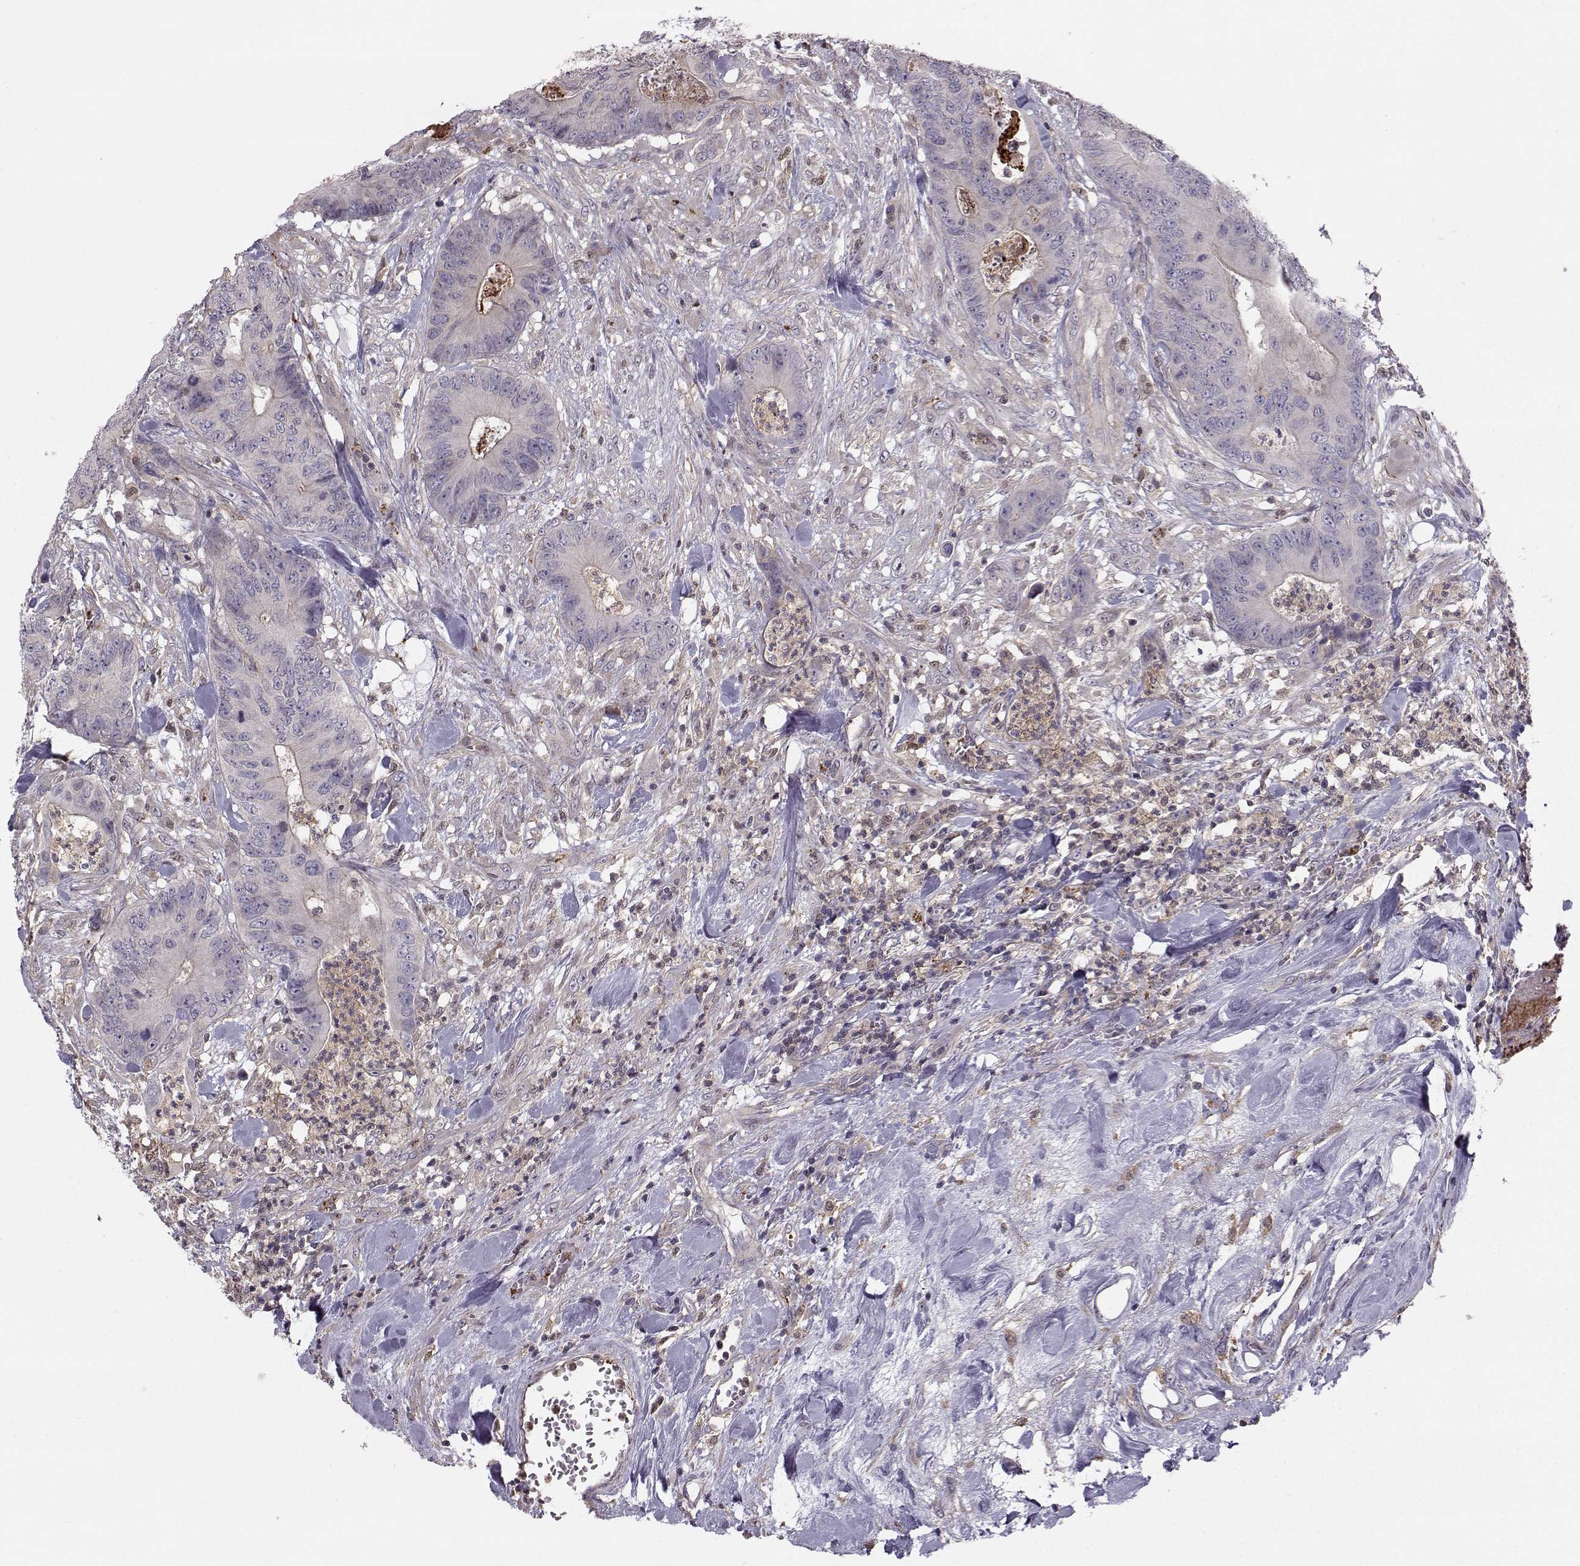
{"staining": {"intensity": "negative", "quantity": "none", "location": "none"}, "tissue": "colorectal cancer", "cell_type": "Tumor cells", "image_type": "cancer", "snomed": [{"axis": "morphology", "description": "Adenocarcinoma, NOS"}, {"axis": "topography", "description": "Colon"}], "caption": "Immunohistochemistry micrograph of human colorectal cancer (adenocarcinoma) stained for a protein (brown), which shows no staining in tumor cells.", "gene": "ASB16", "patient": {"sex": "male", "age": 84}}